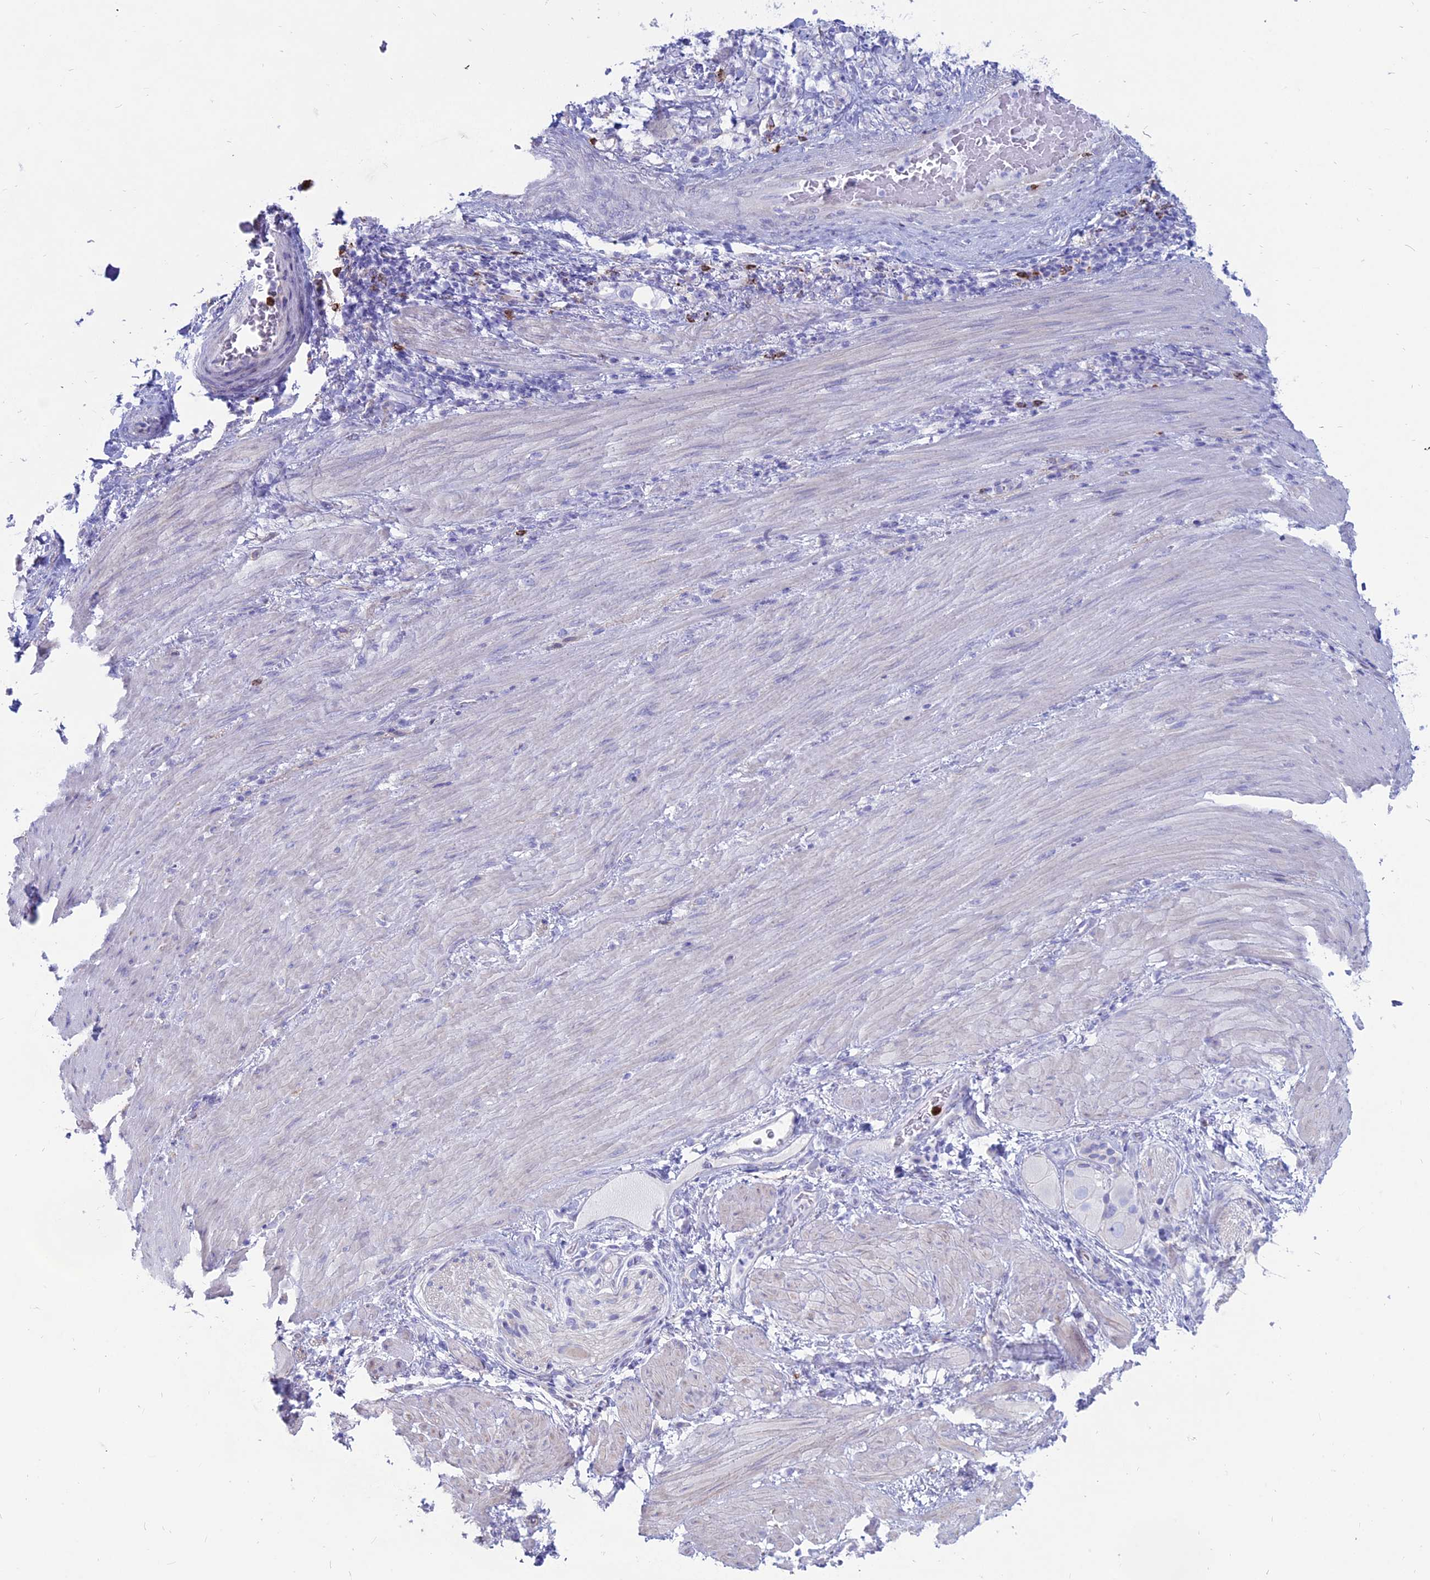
{"staining": {"intensity": "negative", "quantity": "none", "location": "none"}, "tissue": "stomach cancer", "cell_type": "Tumor cells", "image_type": "cancer", "snomed": [{"axis": "morphology", "description": "Adenocarcinoma, NOS"}, {"axis": "topography", "description": "Stomach"}], "caption": "The image shows no staining of tumor cells in stomach cancer (adenocarcinoma).", "gene": "OR2AE1", "patient": {"sex": "female", "age": 73}}